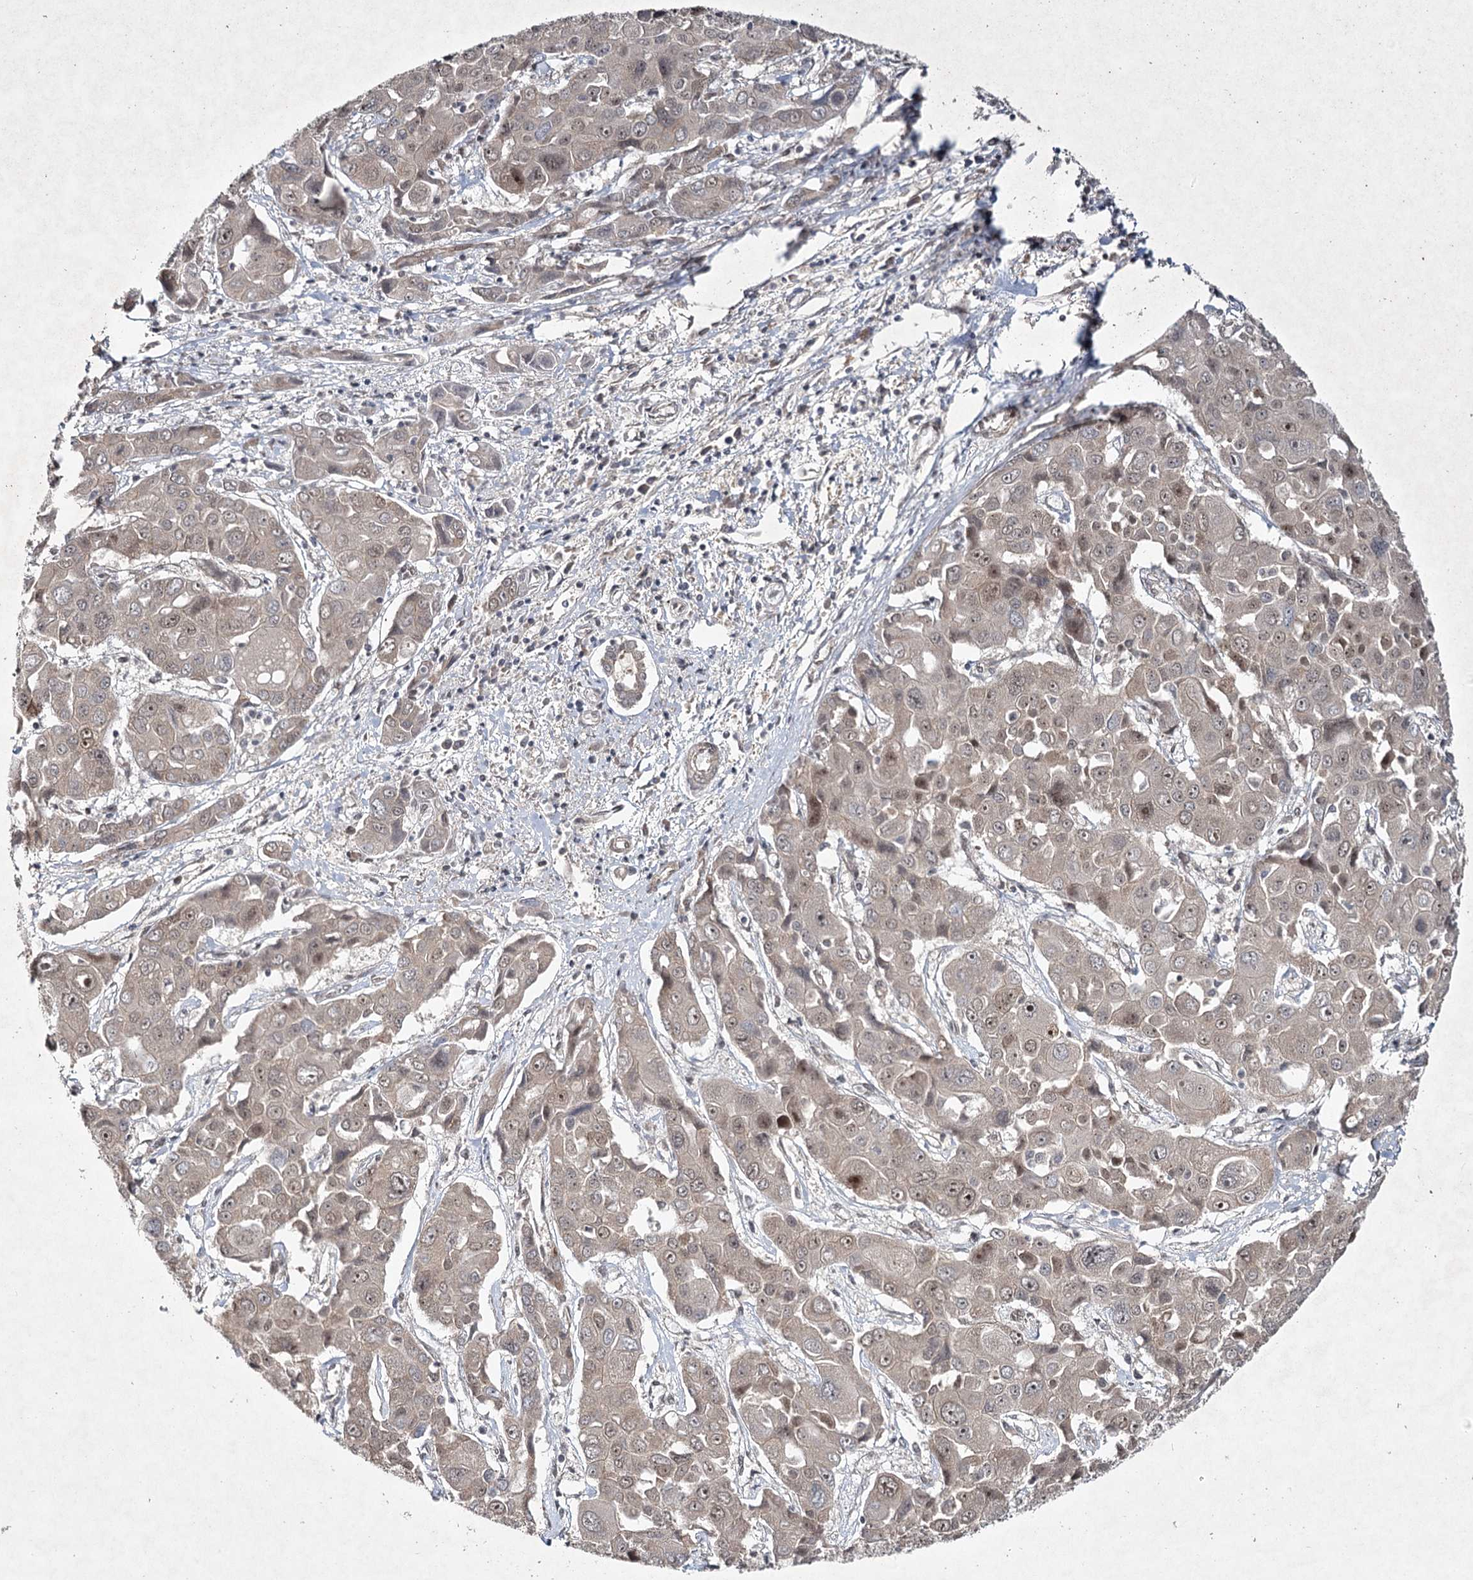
{"staining": {"intensity": "weak", "quantity": "25%-75%", "location": "nuclear"}, "tissue": "liver cancer", "cell_type": "Tumor cells", "image_type": "cancer", "snomed": [{"axis": "morphology", "description": "Cholangiocarcinoma"}, {"axis": "topography", "description": "Liver"}], "caption": "Liver cancer stained with a protein marker displays weak staining in tumor cells.", "gene": "DCUN1D4", "patient": {"sex": "male", "age": 67}}